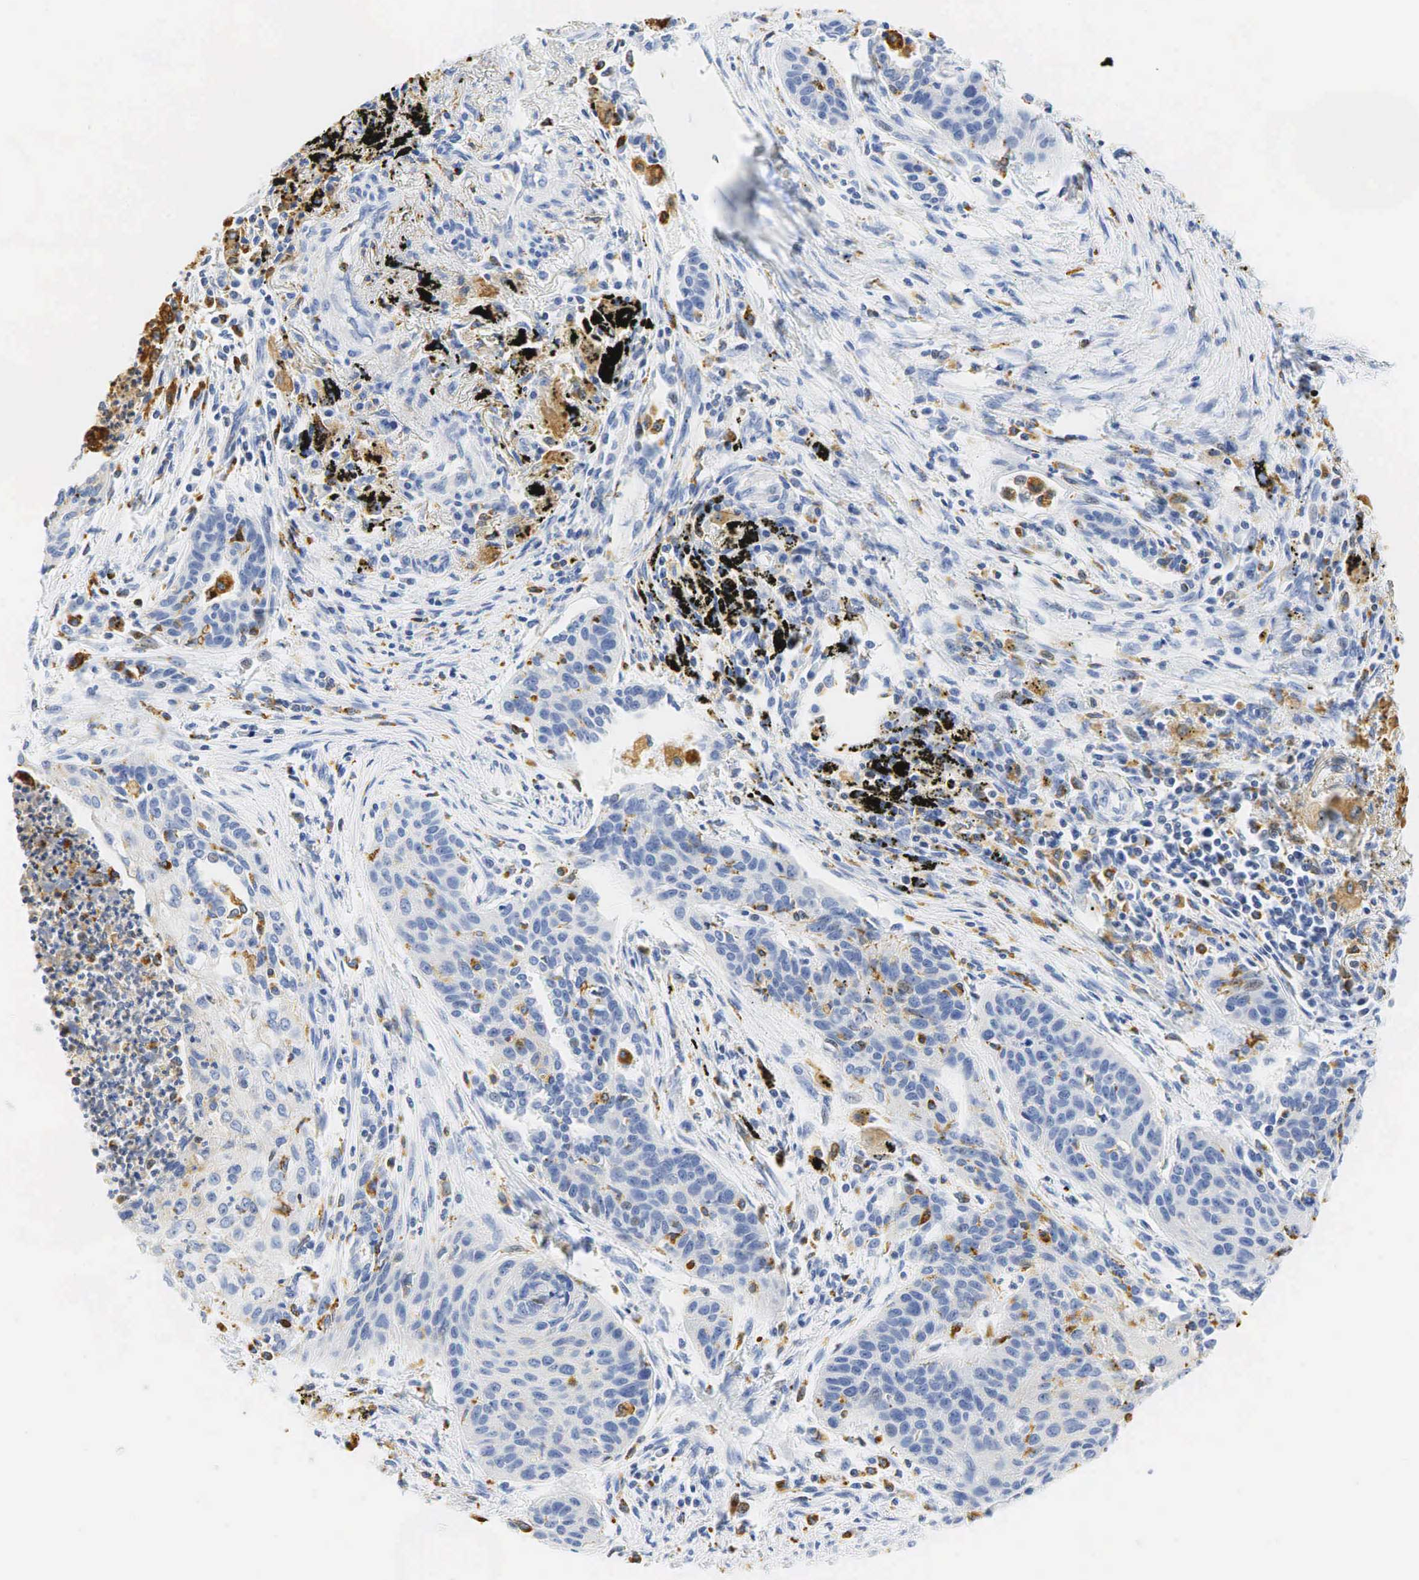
{"staining": {"intensity": "negative", "quantity": "none", "location": "none"}, "tissue": "lung cancer", "cell_type": "Tumor cells", "image_type": "cancer", "snomed": [{"axis": "morphology", "description": "Squamous cell carcinoma, NOS"}, {"axis": "topography", "description": "Lung"}], "caption": "Tumor cells are negative for protein expression in human squamous cell carcinoma (lung).", "gene": "CD68", "patient": {"sex": "male", "age": 71}}